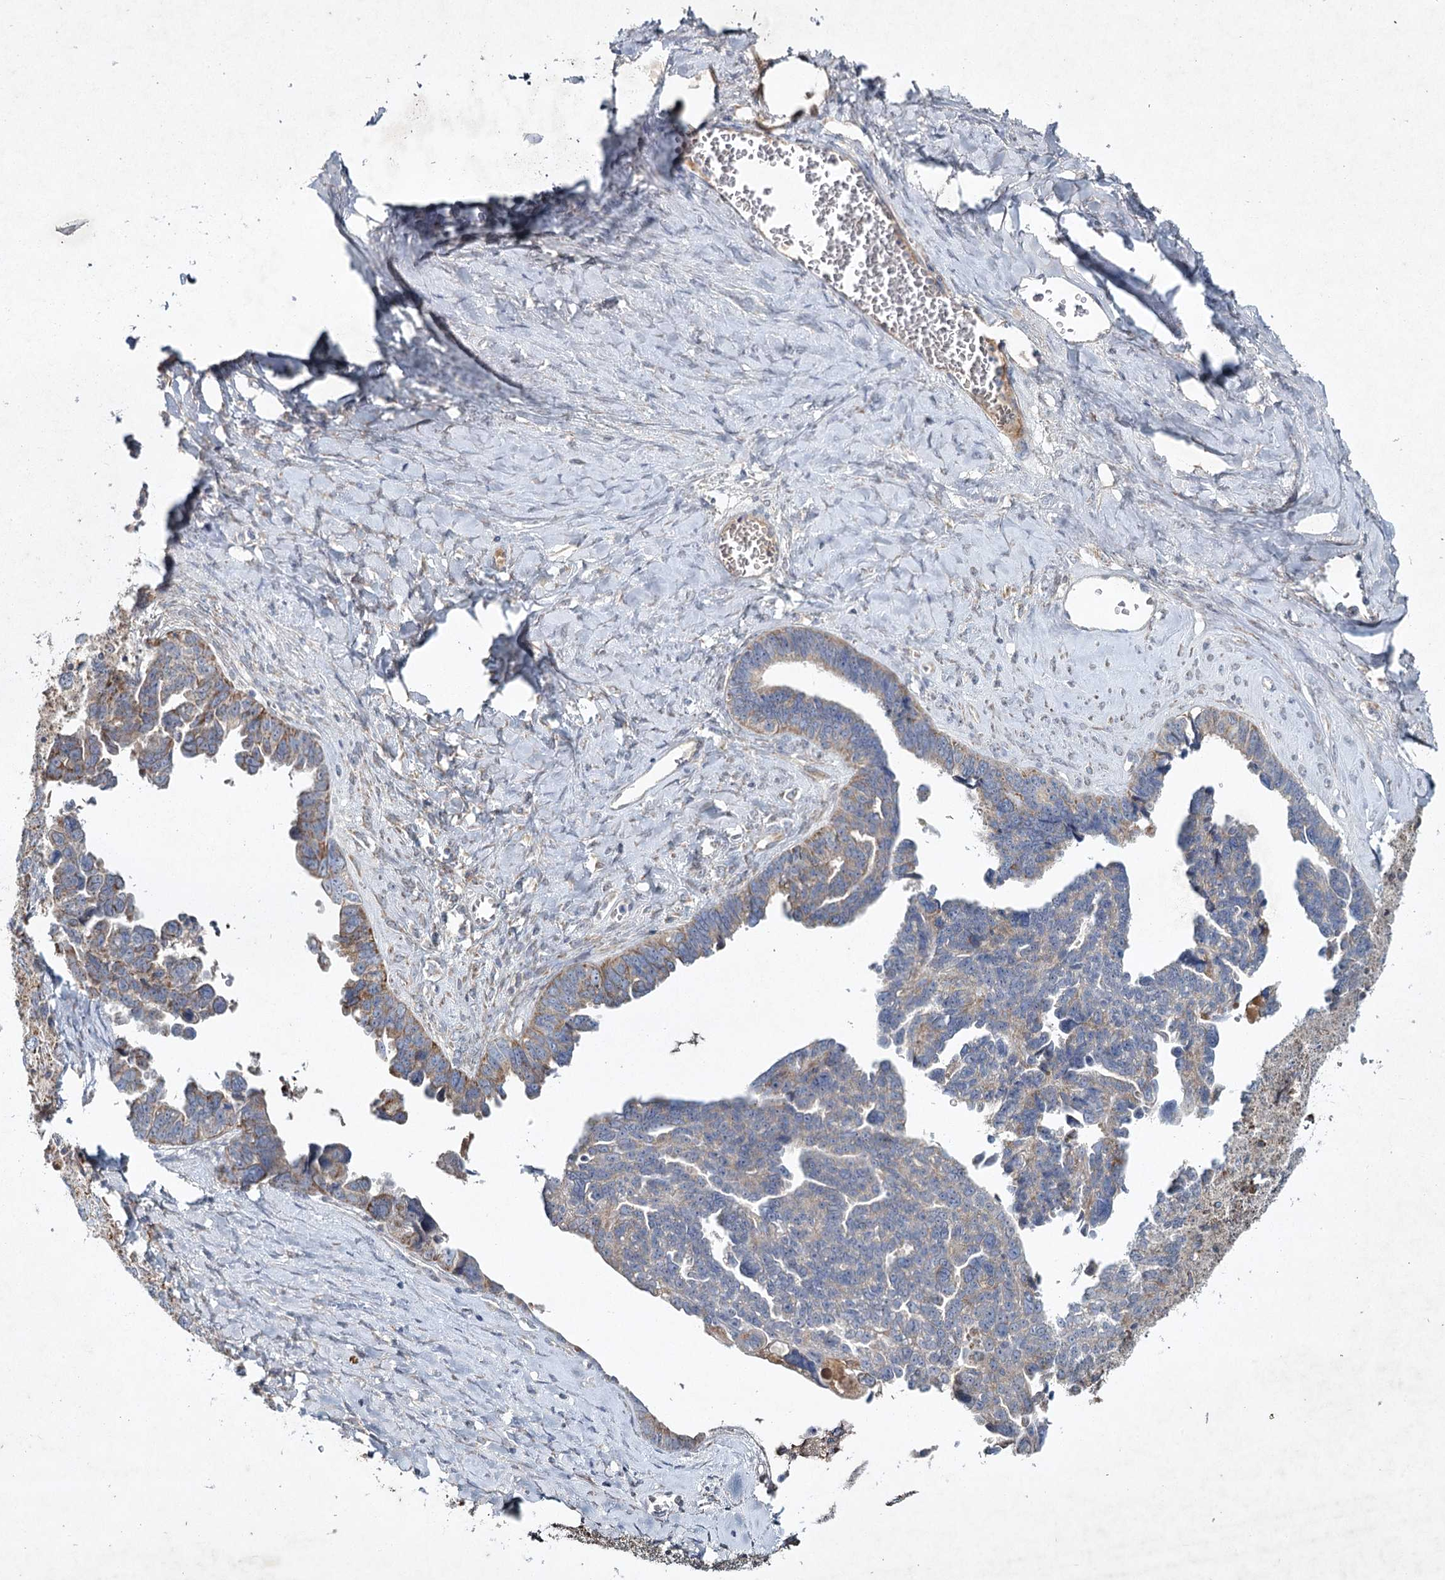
{"staining": {"intensity": "moderate", "quantity": ">75%", "location": "cytoplasmic/membranous"}, "tissue": "ovarian cancer", "cell_type": "Tumor cells", "image_type": "cancer", "snomed": [{"axis": "morphology", "description": "Cystadenocarcinoma, serous, NOS"}, {"axis": "topography", "description": "Ovary"}], "caption": "Tumor cells reveal medium levels of moderate cytoplasmic/membranous expression in about >75% of cells in ovarian cancer.", "gene": "MRPL44", "patient": {"sex": "female", "age": 79}}